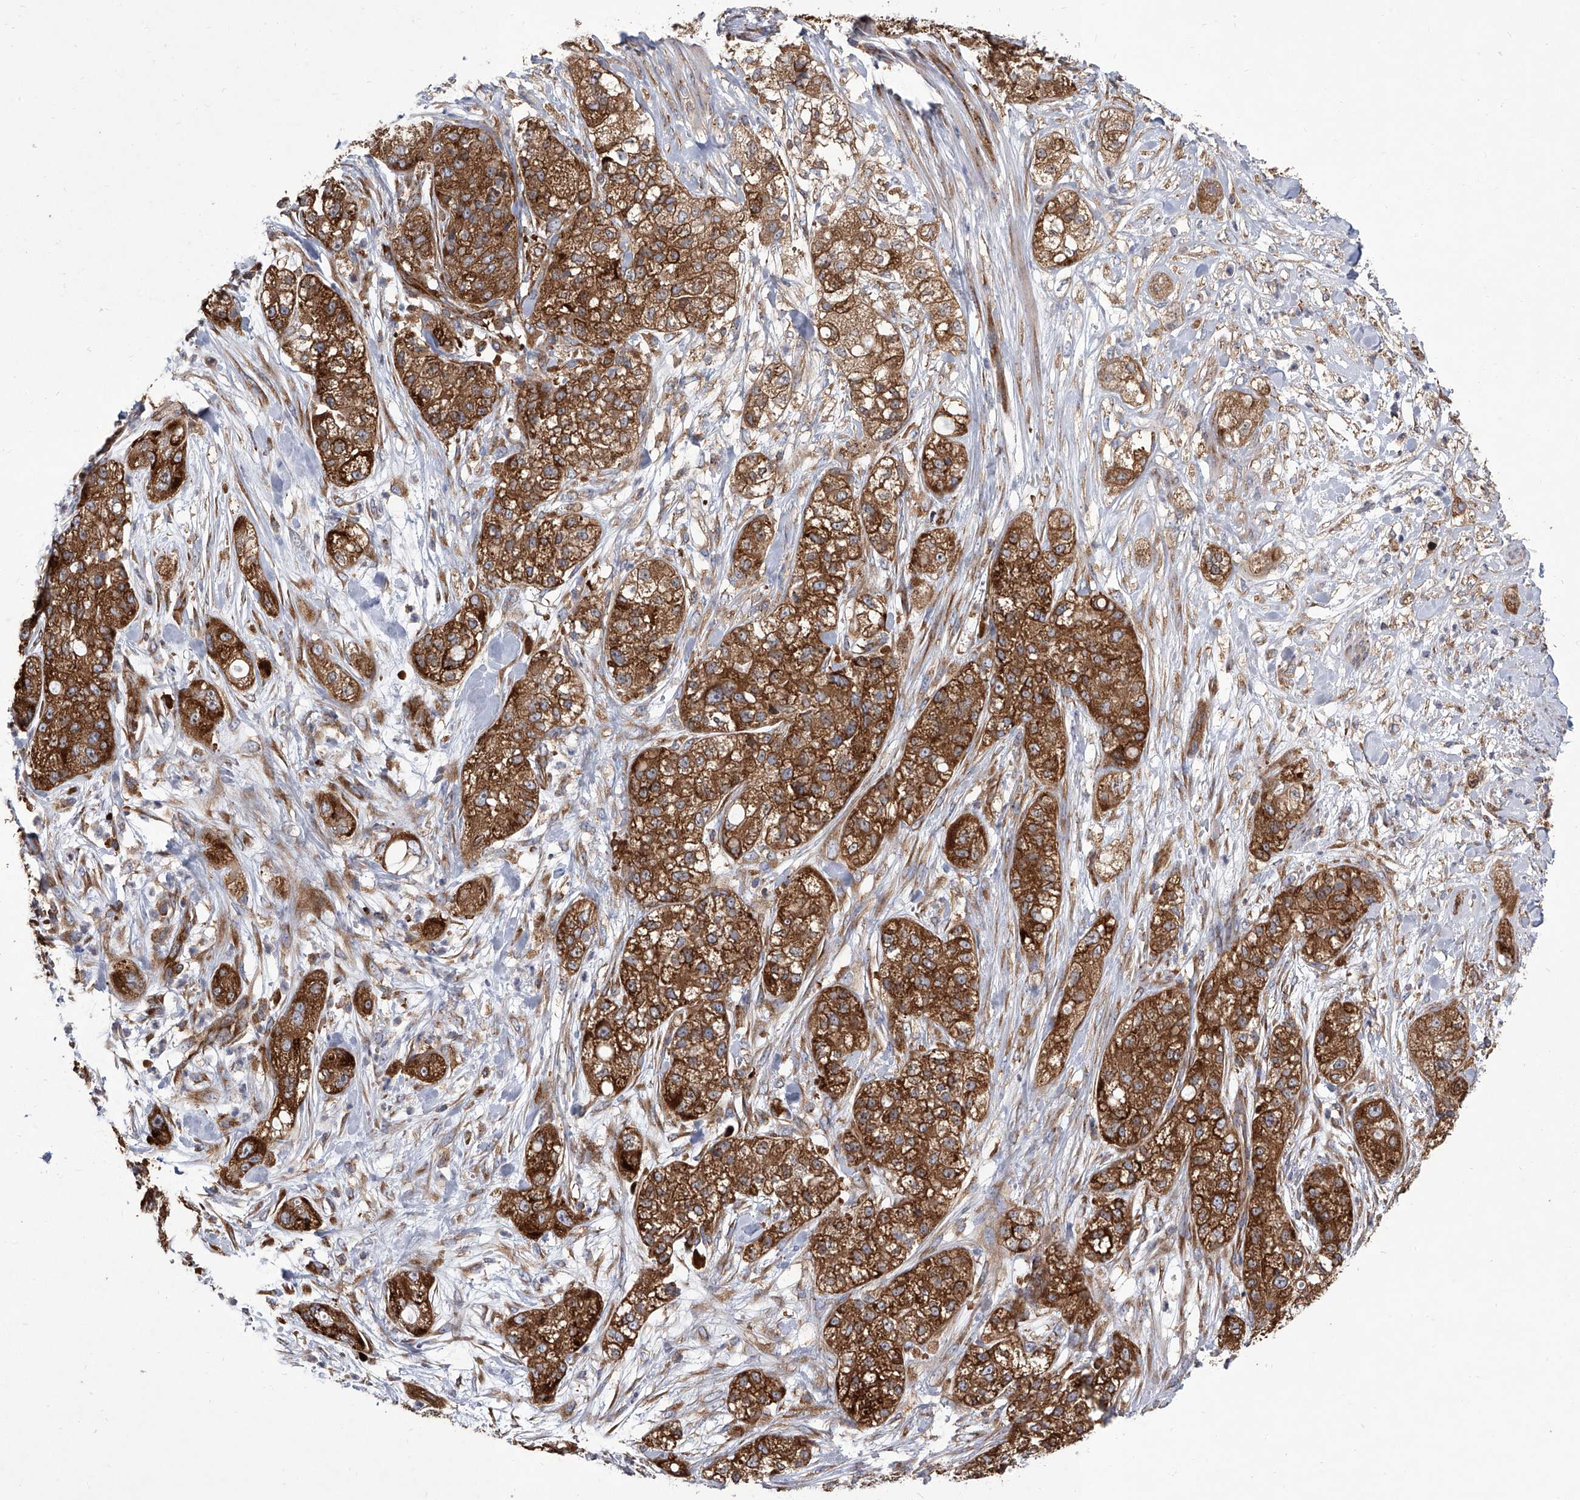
{"staining": {"intensity": "strong", "quantity": ">75%", "location": "cytoplasmic/membranous"}, "tissue": "pancreatic cancer", "cell_type": "Tumor cells", "image_type": "cancer", "snomed": [{"axis": "morphology", "description": "Adenocarcinoma, NOS"}, {"axis": "topography", "description": "Pancreas"}], "caption": "Immunohistochemistry of pancreatic adenocarcinoma shows high levels of strong cytoplasmic/membranous staining in about >75% of tumor cells.", "gene": "EIF2S2", "patient": {"sex": "female", "age": 78}}